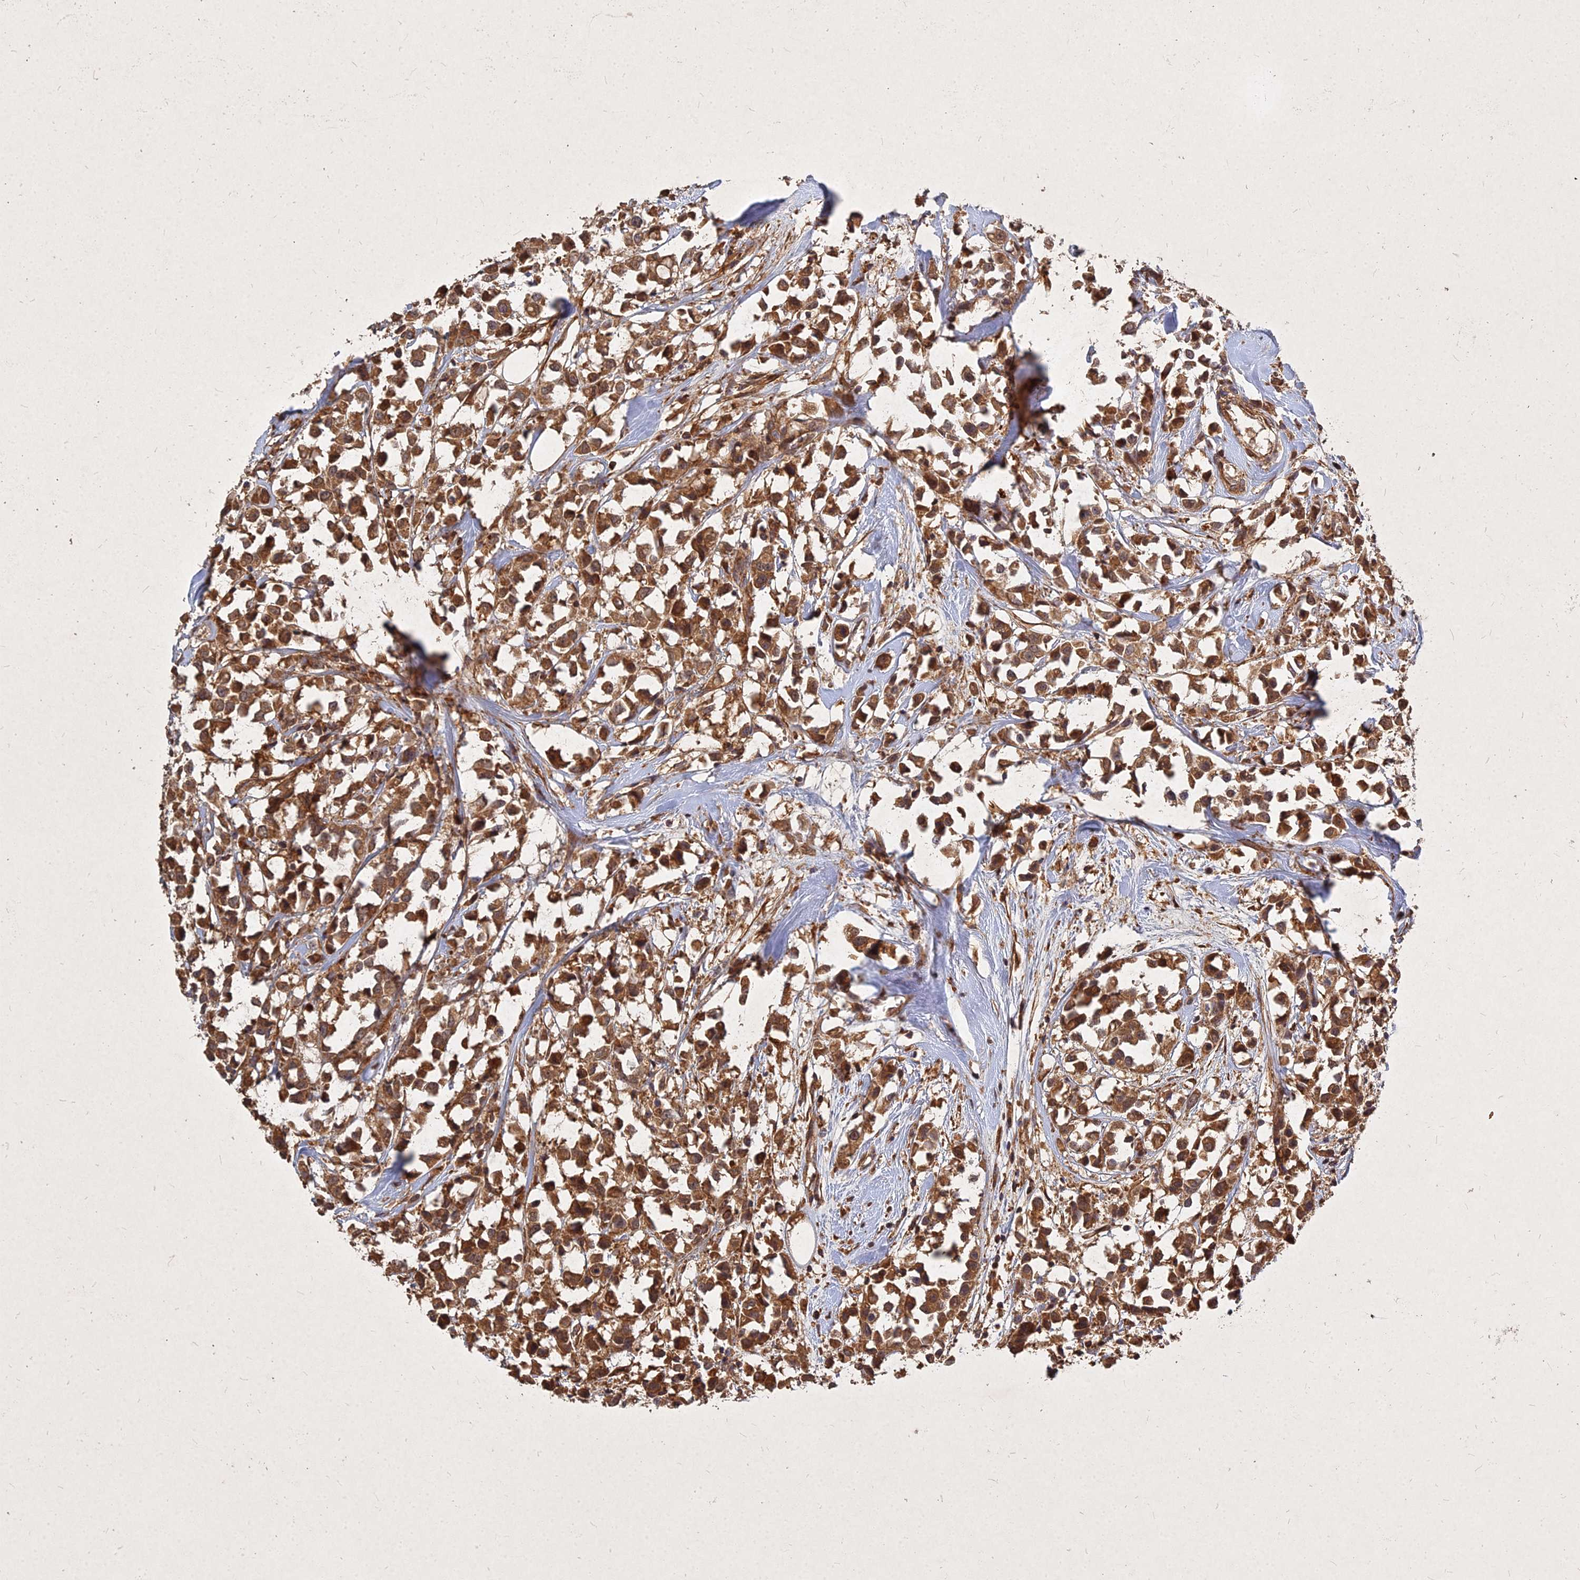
{"staining": {"intensity": "moderate", "quantity": ">75%", "location": "cytoplasmic/membranous"}, "tissue": "breast cancer", "cell_type": "Tumor cells", "image_type": "cancer", "snomed": [{"axis": "morphology", "description": "Duct carcinoma"}, {"axis": "topography", "description": "Breast"}], "caption": "Breast cancer (infiltrating ductal carcinoma) was stained to show a protein in brown. There is medium levels of moderate cytoplasmic/membranous staining in approximately >75% of tumor cells.", "gene": "UBE2W", "patient": {"sex": "female", "age": 61}}